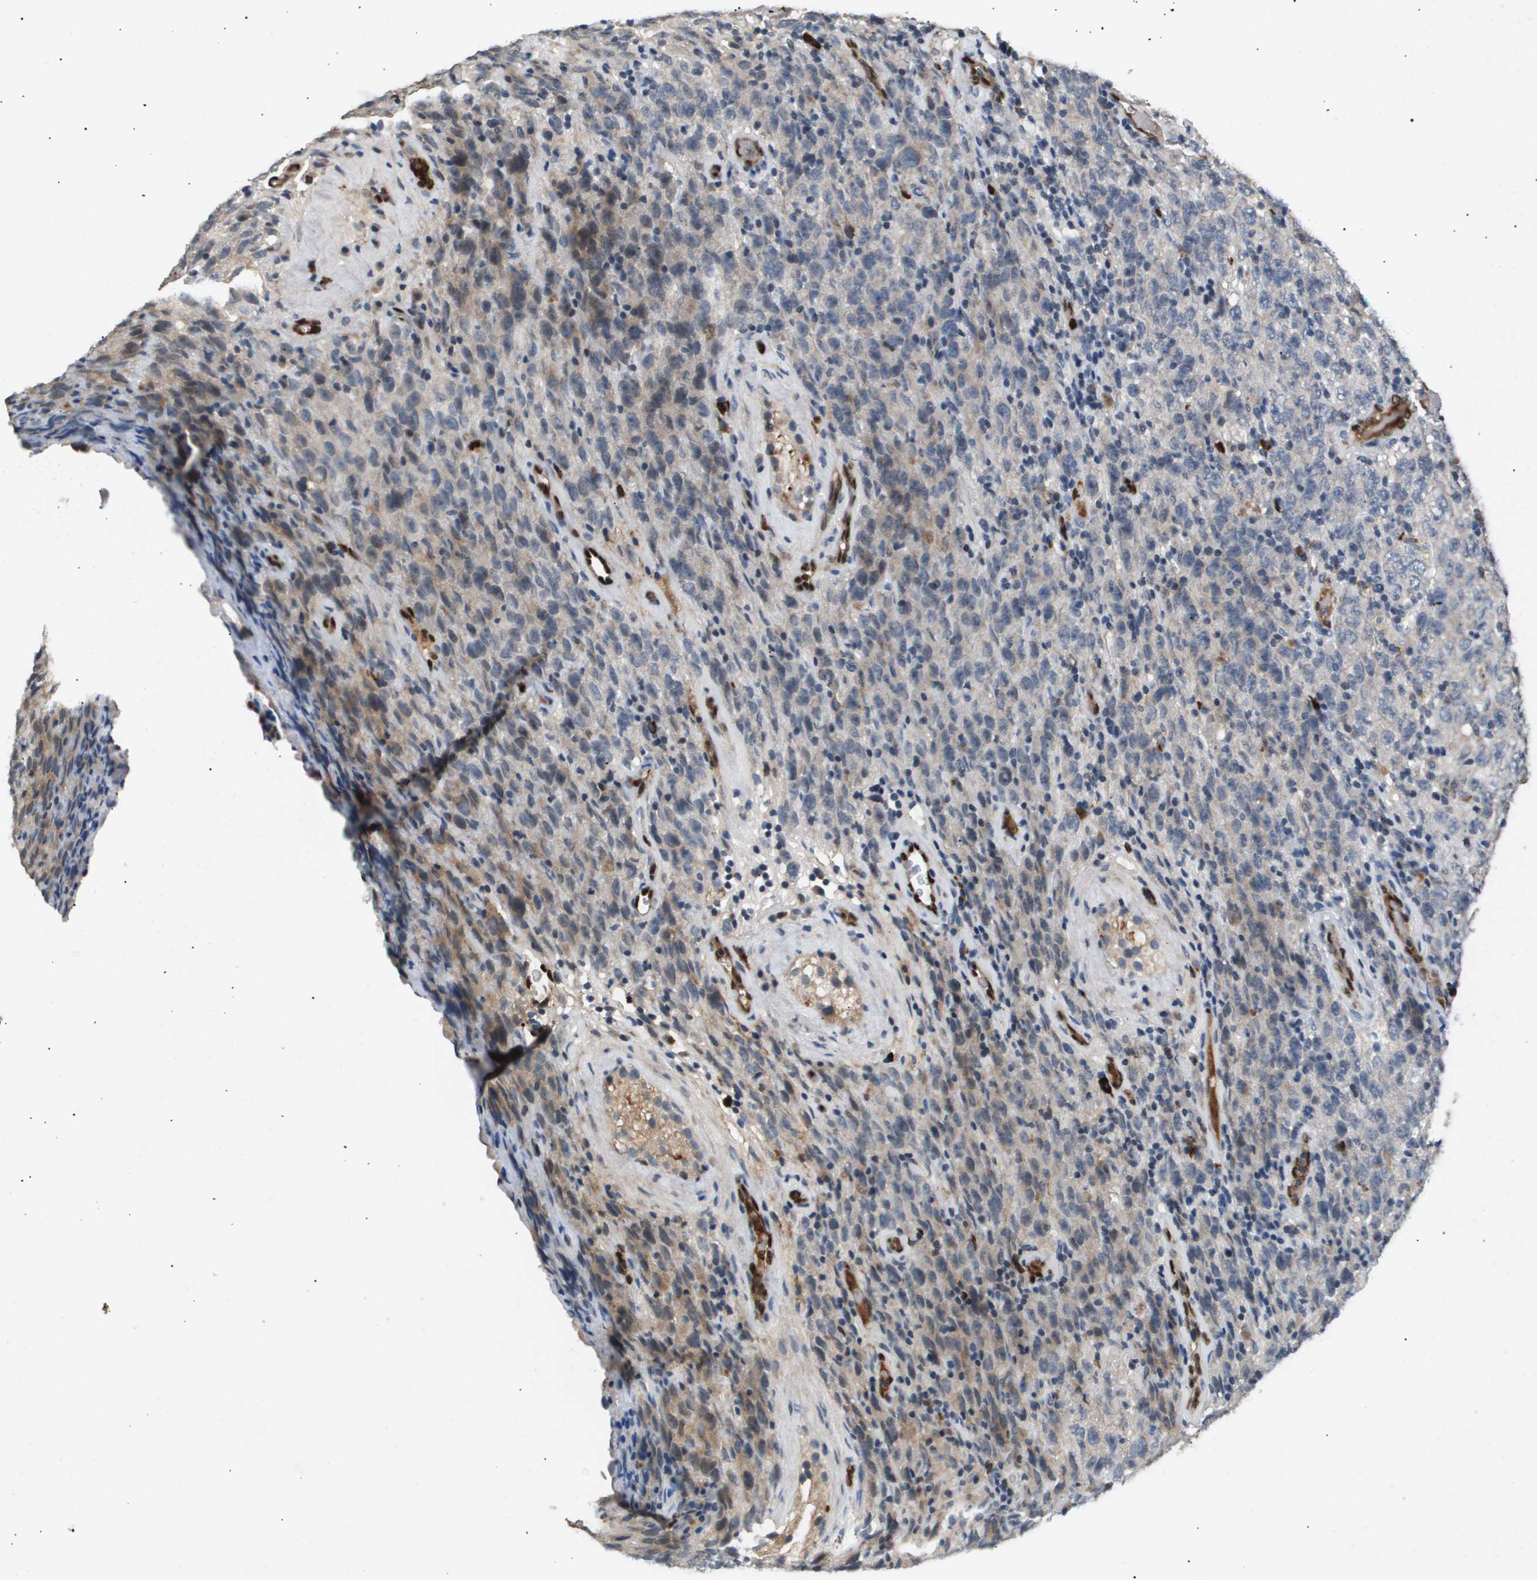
{"staining": {"intensity": "weak", "quantity": "<25%", "location": "cytoplasmic/membranous"}, "tissue": "testis cancer", "cell_type": "Tumor cells", "image_type": "cancer", "snomed": [{"axis": "morphology", "description": "Seminoma, NOS"}, {"axis": "topography", "description": "Testis"}], "caption": "High power microscopy photomicrograph of an immunohistochemistry (IHC) histopathology image of testis seminoma, revealing no significant staining in tumor cells.", "gene": "ERG", "patient": {"sex": "male", "age": 52}}